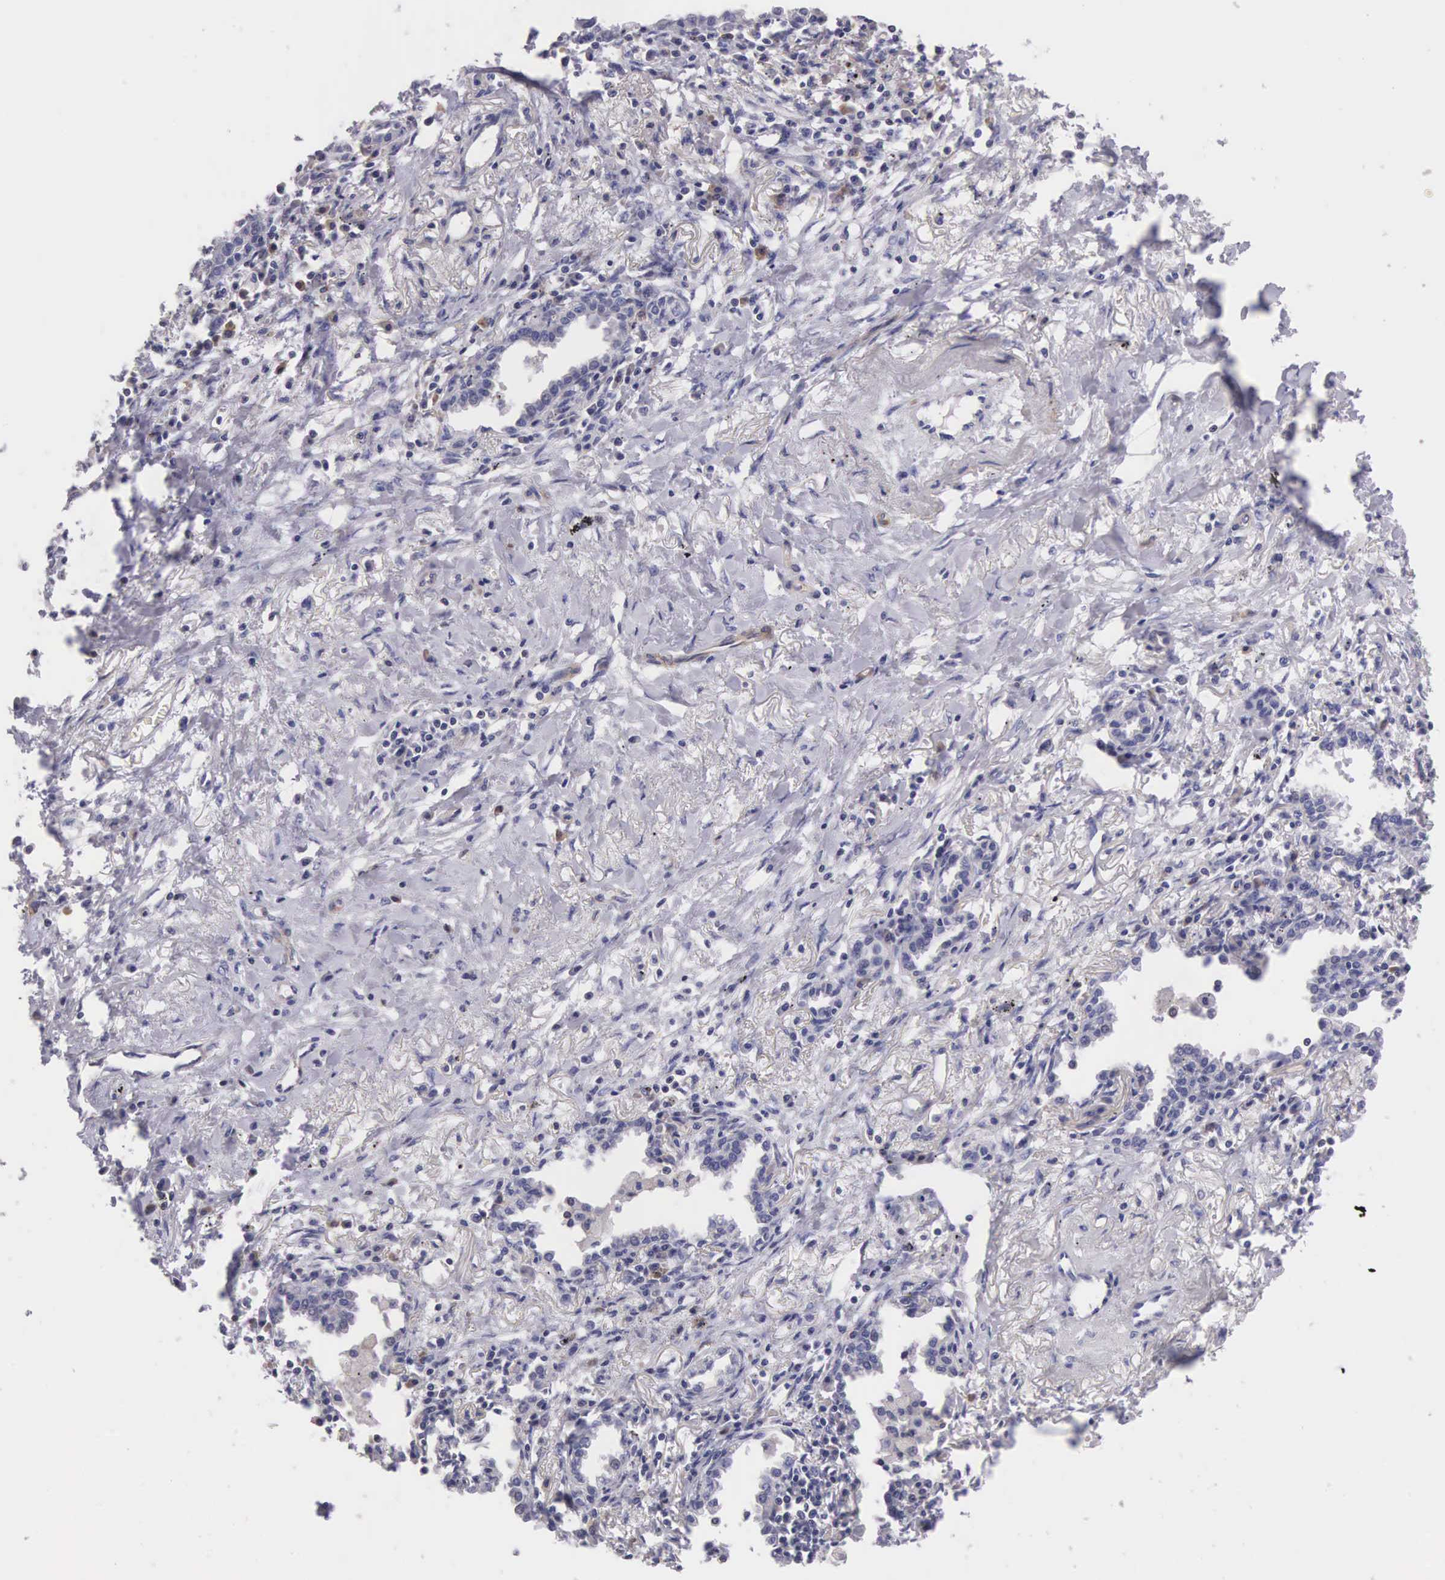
{"staining": {"intensity": "negative", "quantity": "none", "location": "none"}, "tissue": "lung cancer", "cell_type": "Tumor cells", "image_type": "cancer", "snomed": [{"axis": "morphology", "description": "Adenocarcinoma, NOS"}, {"axis": "topography", "description": "Lung"}], "caption": "This is a photomicrograph of immunohistochemistry (IHC) staining of lung cancer, which shows no staining in tumor cells. (DAB (3,3'-diaminobenzidine) IHC with hematoxylin counter stain).", "gene": "OSBPL3", "patient": {"sex": "male", "age": 60}}